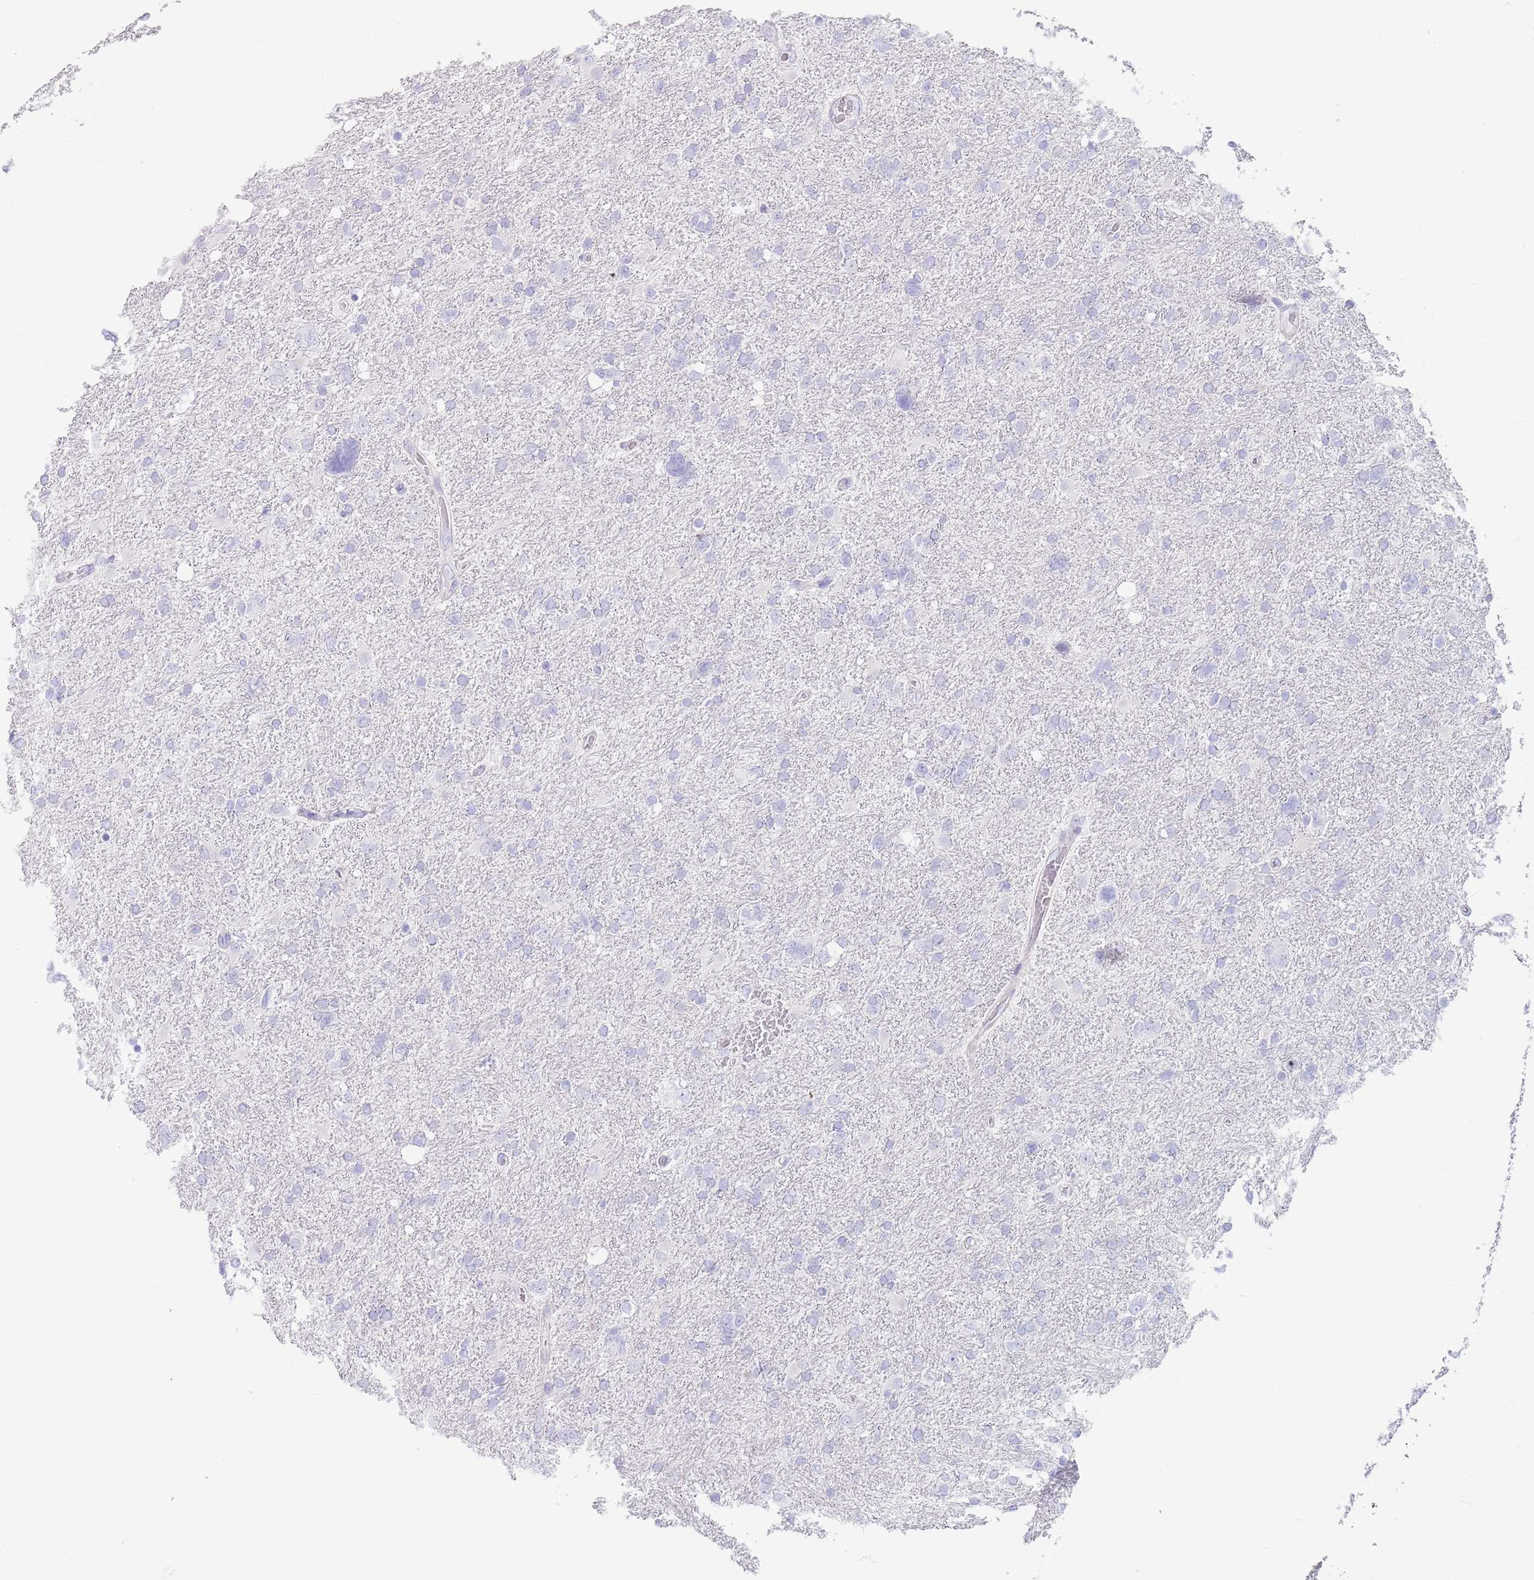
{"staining": {"intensity": "negative", "quantity": "none", "location": "none"}, "tissue": "glioma", "cell_type": "Tumor cells", "image_type": "cancer", "snomed": [{"axis": "morphology", "description": "Glioma, malignant, High grade"}, {"axis": "topography", "description": "Brain"}], "caption": "This histopathology image is of malignant glioma (high-grade) stained with immunohistochemistry to label a protein in brown with the nuclei are counter-stained blue. There is no positivity in tumor cells.", "gene": "CPXM2", "patient": {"sex": "male", "age": 61}}